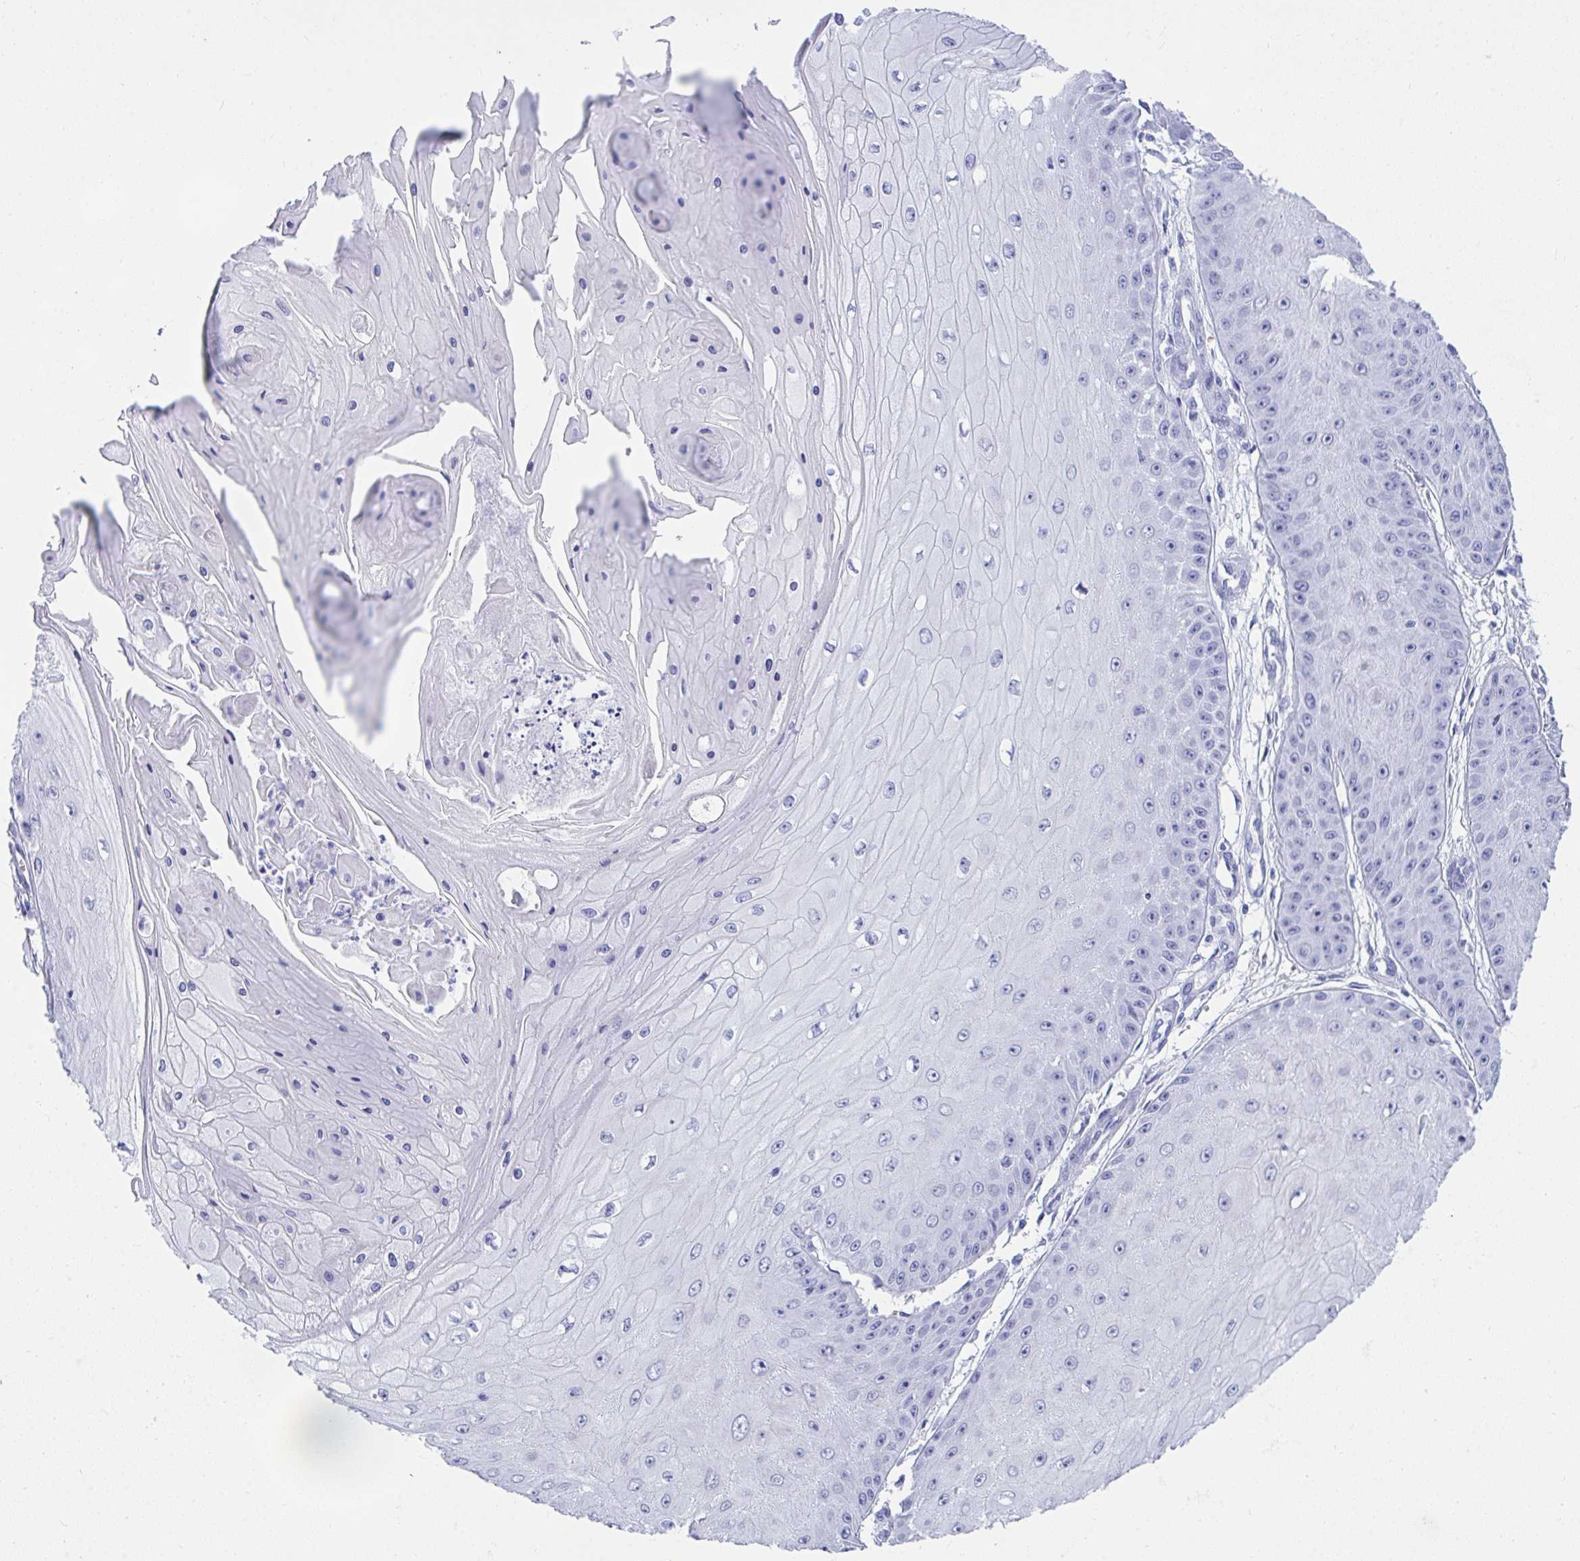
{"staining": {"intensity": "negative", "quantity": "none", "location": "none"}, "tissue": "skin cancer", "cell_type": "Tumor cells", "image_type": "cancer", "snomed": [{"axis": "morphology", "description": "Squamous cell carcinoma, NOS"}, {"axis": "topography", "description": "Skin"}], "caption": "Immunohistochemistry (IHC) micrograph of skin squamous cell carcinoma stained for a protein (brown), which reveals no positivity in tumor cells. (Brightfield microscopy of DAB IHC at high magnification).", "gene": "ANK1", "patient": {"sex": "male", "age": 70}}